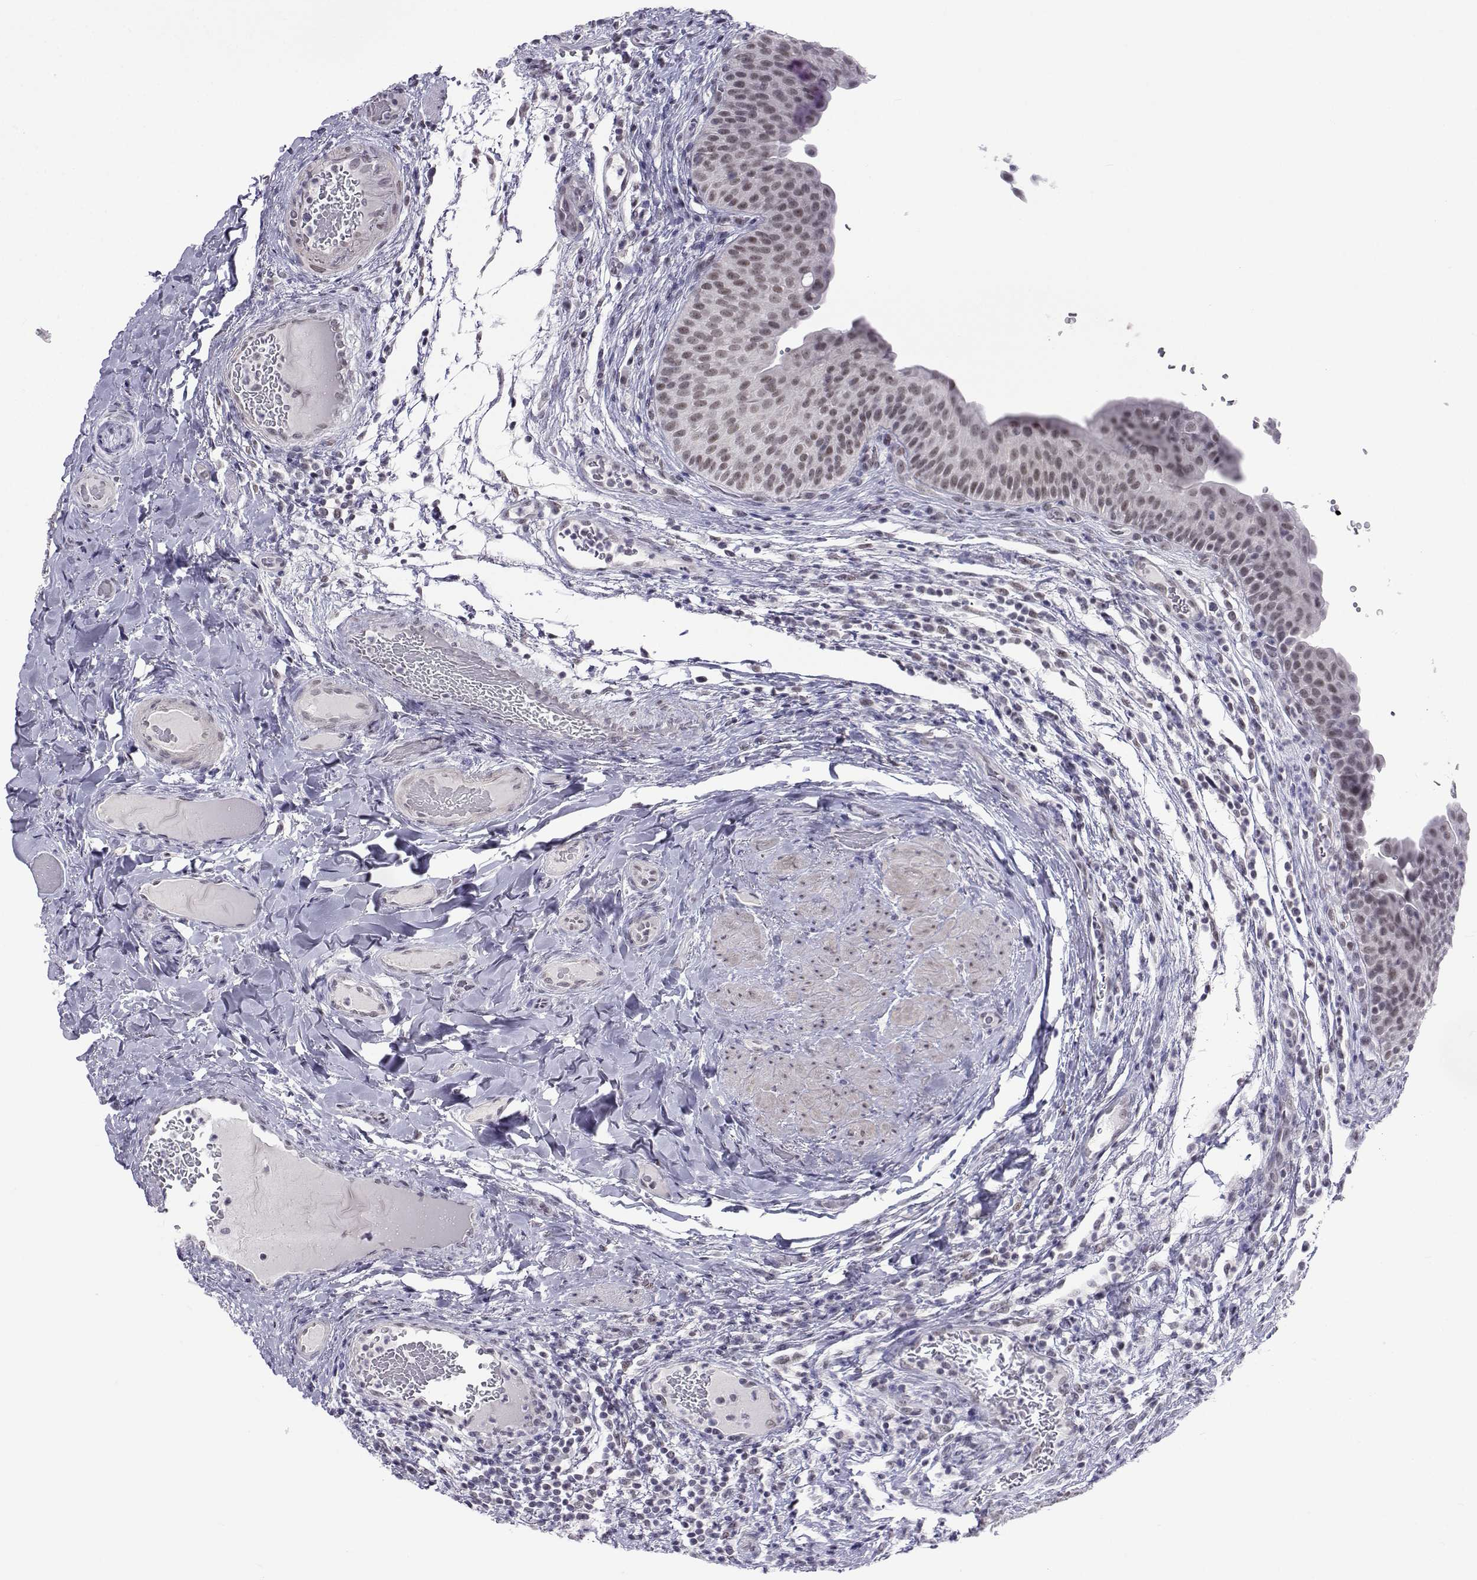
{"staining": {"intensity": "weak", "quantity": ">75%", "location": "nuclear"}, "tissue": "urinary bladder", "cell_type": "Urothelial cells", "image_type": "normal", "snomed": [{"axis": "morphology", "description": "Normal tissue, NOS"}, {"axis": "topography", "description": "Urinary bladder"}], "caption": "Immunohistochemical staining of unremarkable urinary bladder exhibits low levels of weak nuclear expression in about >75% of urothelial cells.", "gene": "MED26", "patient": {"sex": "male", "age": 66}}